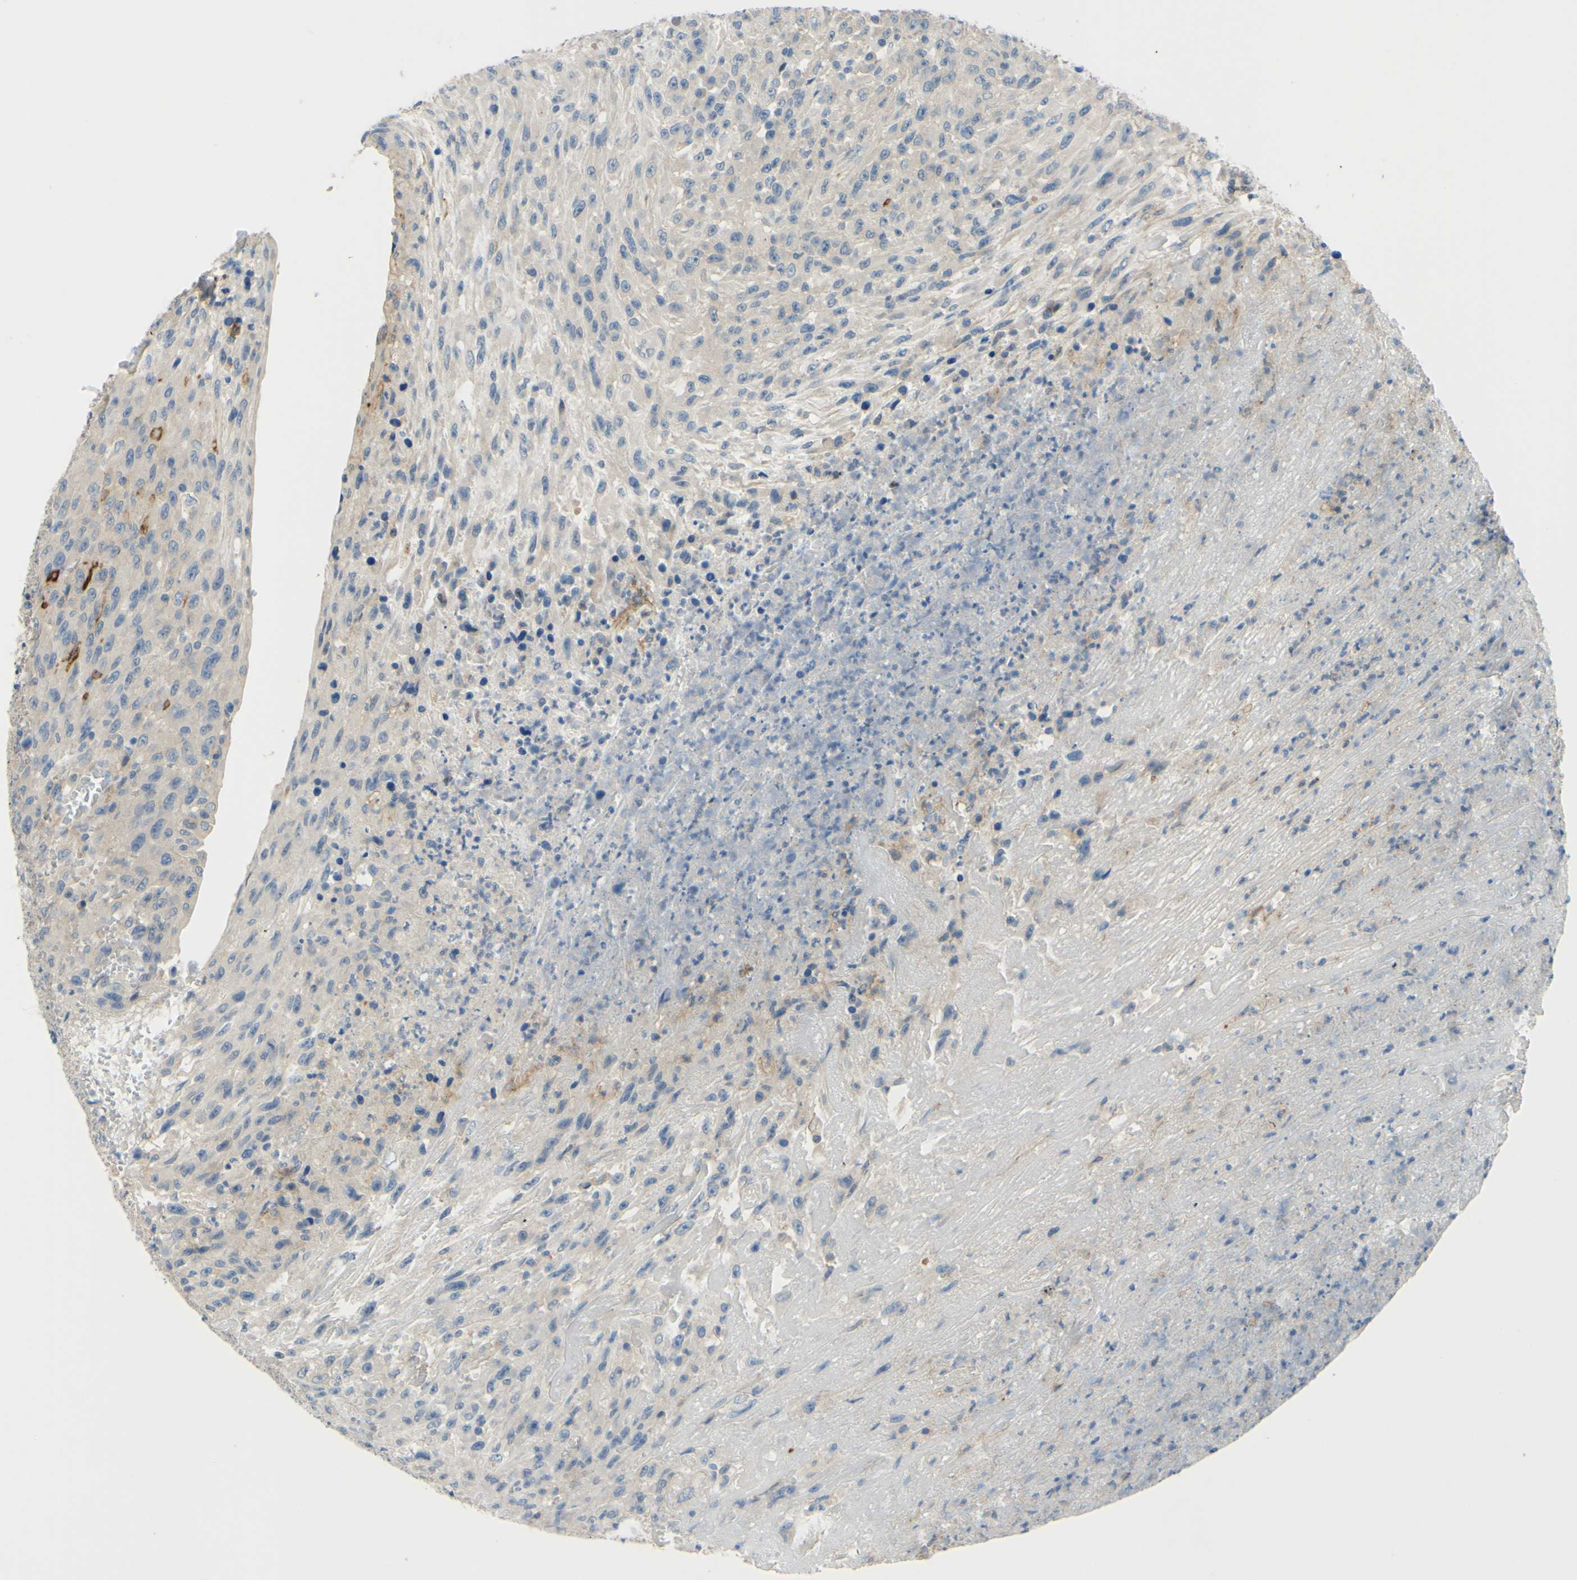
{"staining": {"intensity": "weak", "quantity": ">75%", "location": "cytoplasmic/membranous"}, "tissue": "urothelial cancer", "cell_type": "Tumor cells", "image_type": "cancer", "snomed": [{"axis": "morphology", "description": "Urothelial carcinoma, High grade"}, {"axis": "topography", "description": "Urinary bladder"}], "caption": "A brown stain highlights weak cytoplasmic/membranous expression of a protein in urothelial carcinoma (high-grade) tumor cells.", "gene": "ARHGAP1", "patient": {"sex": "male", "age": 66}}